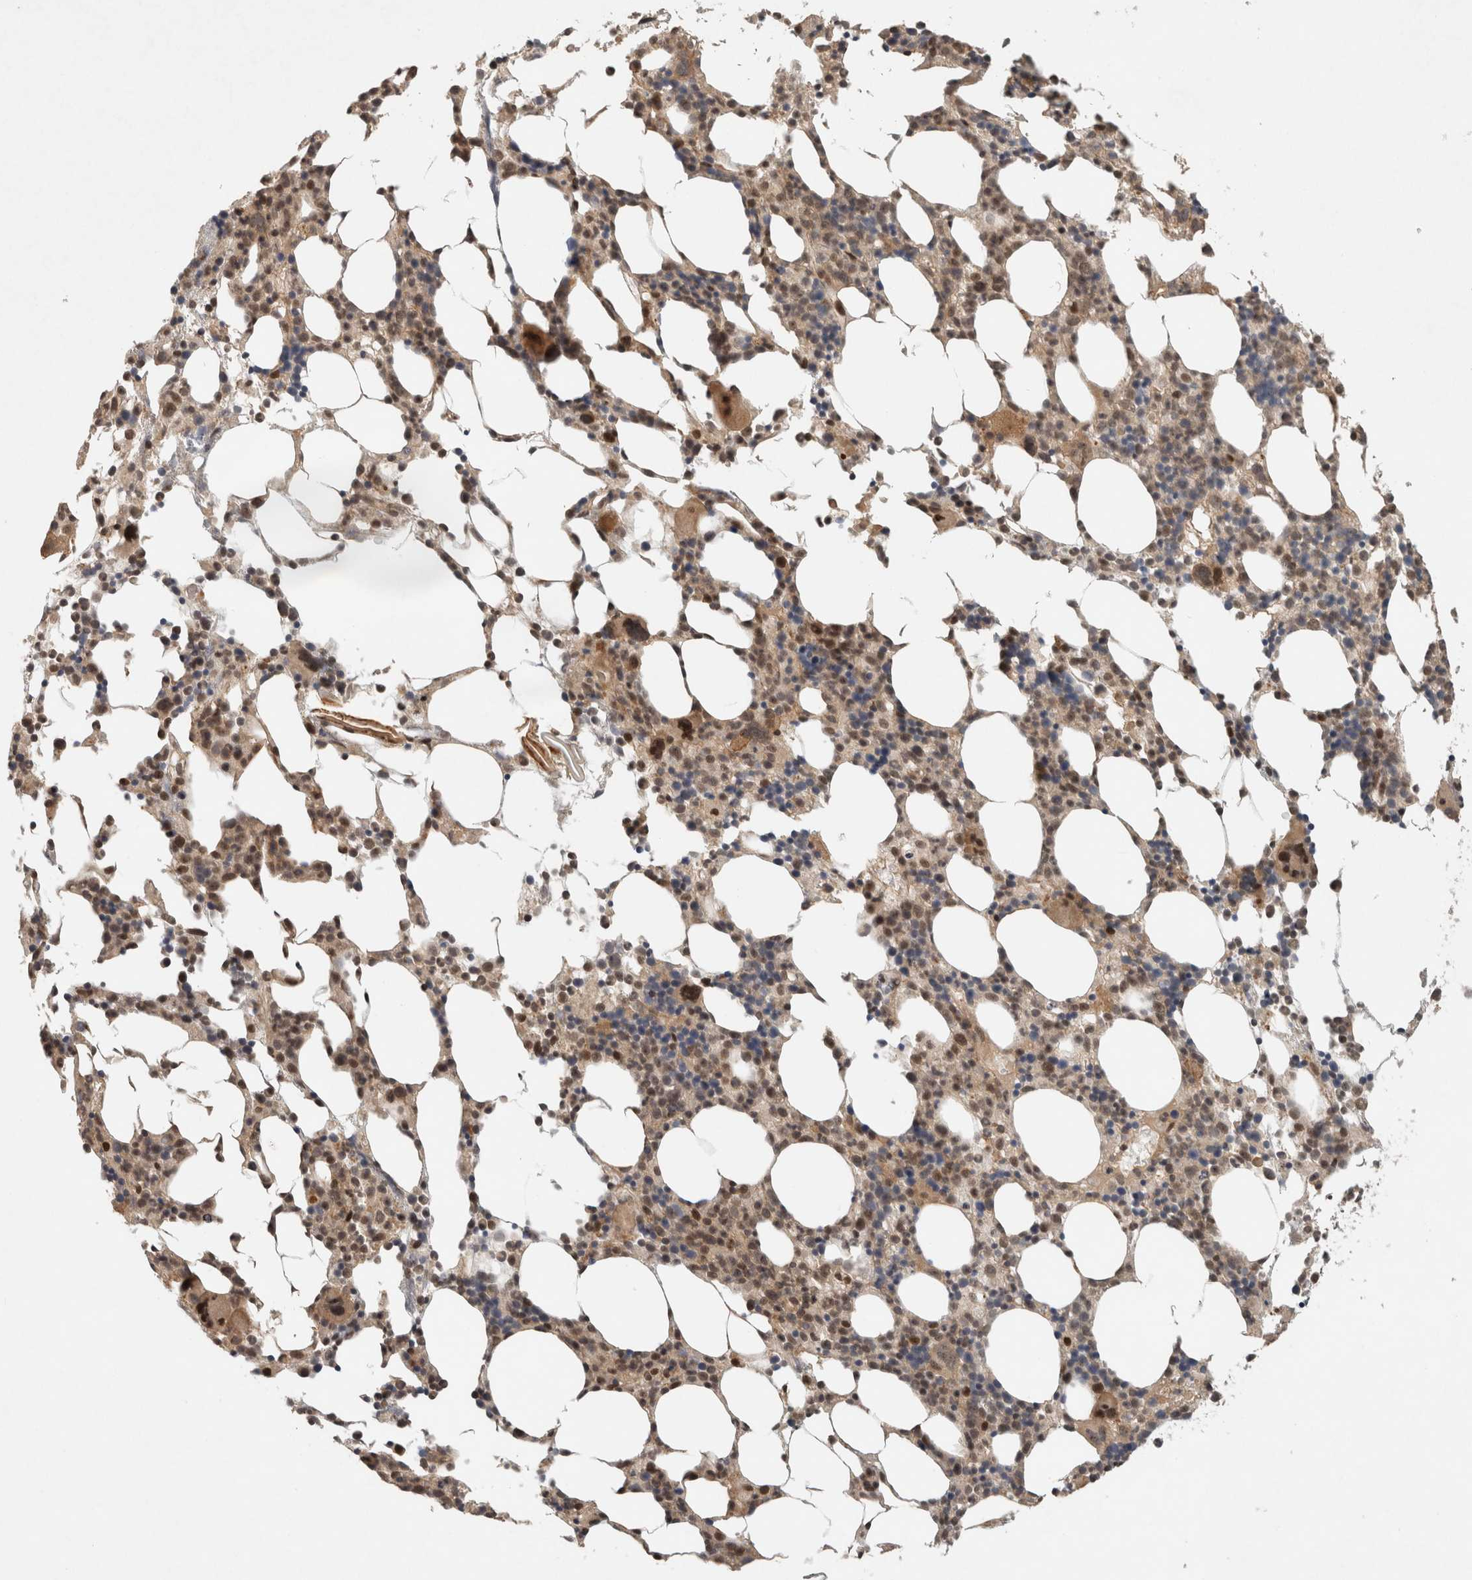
{"staining": {"intensity": "moderate", "quantity": "25%-75%", "location": "nuclear"}, "tissue": "bone marrow", "cell_type": "Hematopoietic cells", "image_type": "normal", "snomed": [{"axis": "morphology", "description": "Normal tissue, NOS"}, {"axis": "morphology", "description": "Inflammation, NOS"}, {"axis": "topography", "description": "Bone marrow"}], "caption": "Hematopoietic cells demonstrate moderate nuclear positivity in approximately 25%-75% of cells in benign bone marrow.", "gene": "CAAP1", "patient": {"sex": "male", "age": 55}}